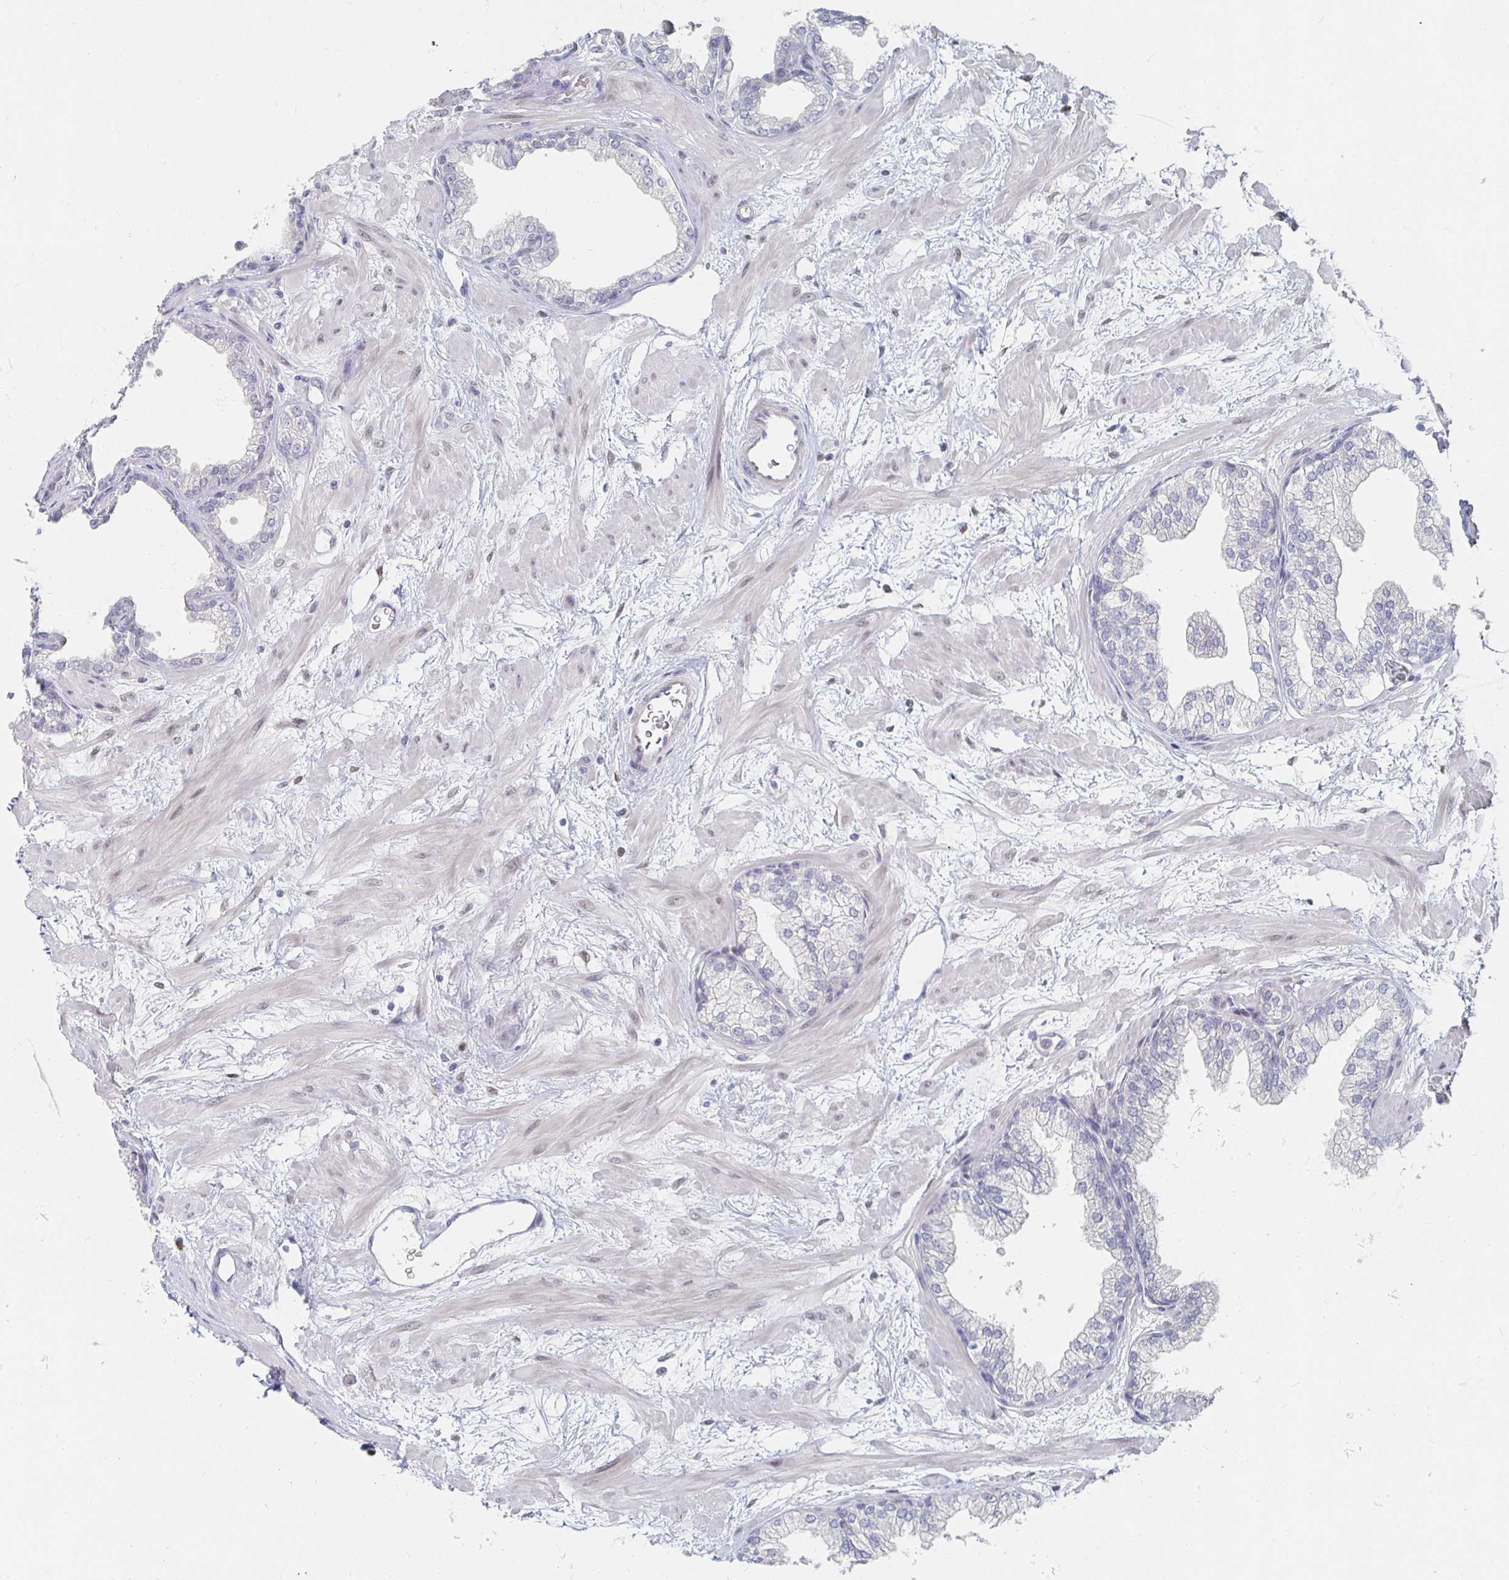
{"staining": {"intensity": "negative", "quantity": "none", "location": "none"}, "tissue": "prostate", "cell_type": "Glandular cells", "image_type": "normal", "snomed": [{"axis": "morphology", "description": "Normal tissue, NOS"}, {"axis": "topography", "description": "Prostate"}], "caption": "High magnification brightfield microscopy of benign prostate stained with DAB (brown) and counterstained with hematoxylin (blue): glandular cells show no significant expression. (DAB immunohistochemistry (IHC) with hematoxylin counter stain).", "gene": "MEIS1", "patient": {"sex": "male", "age": 37}}